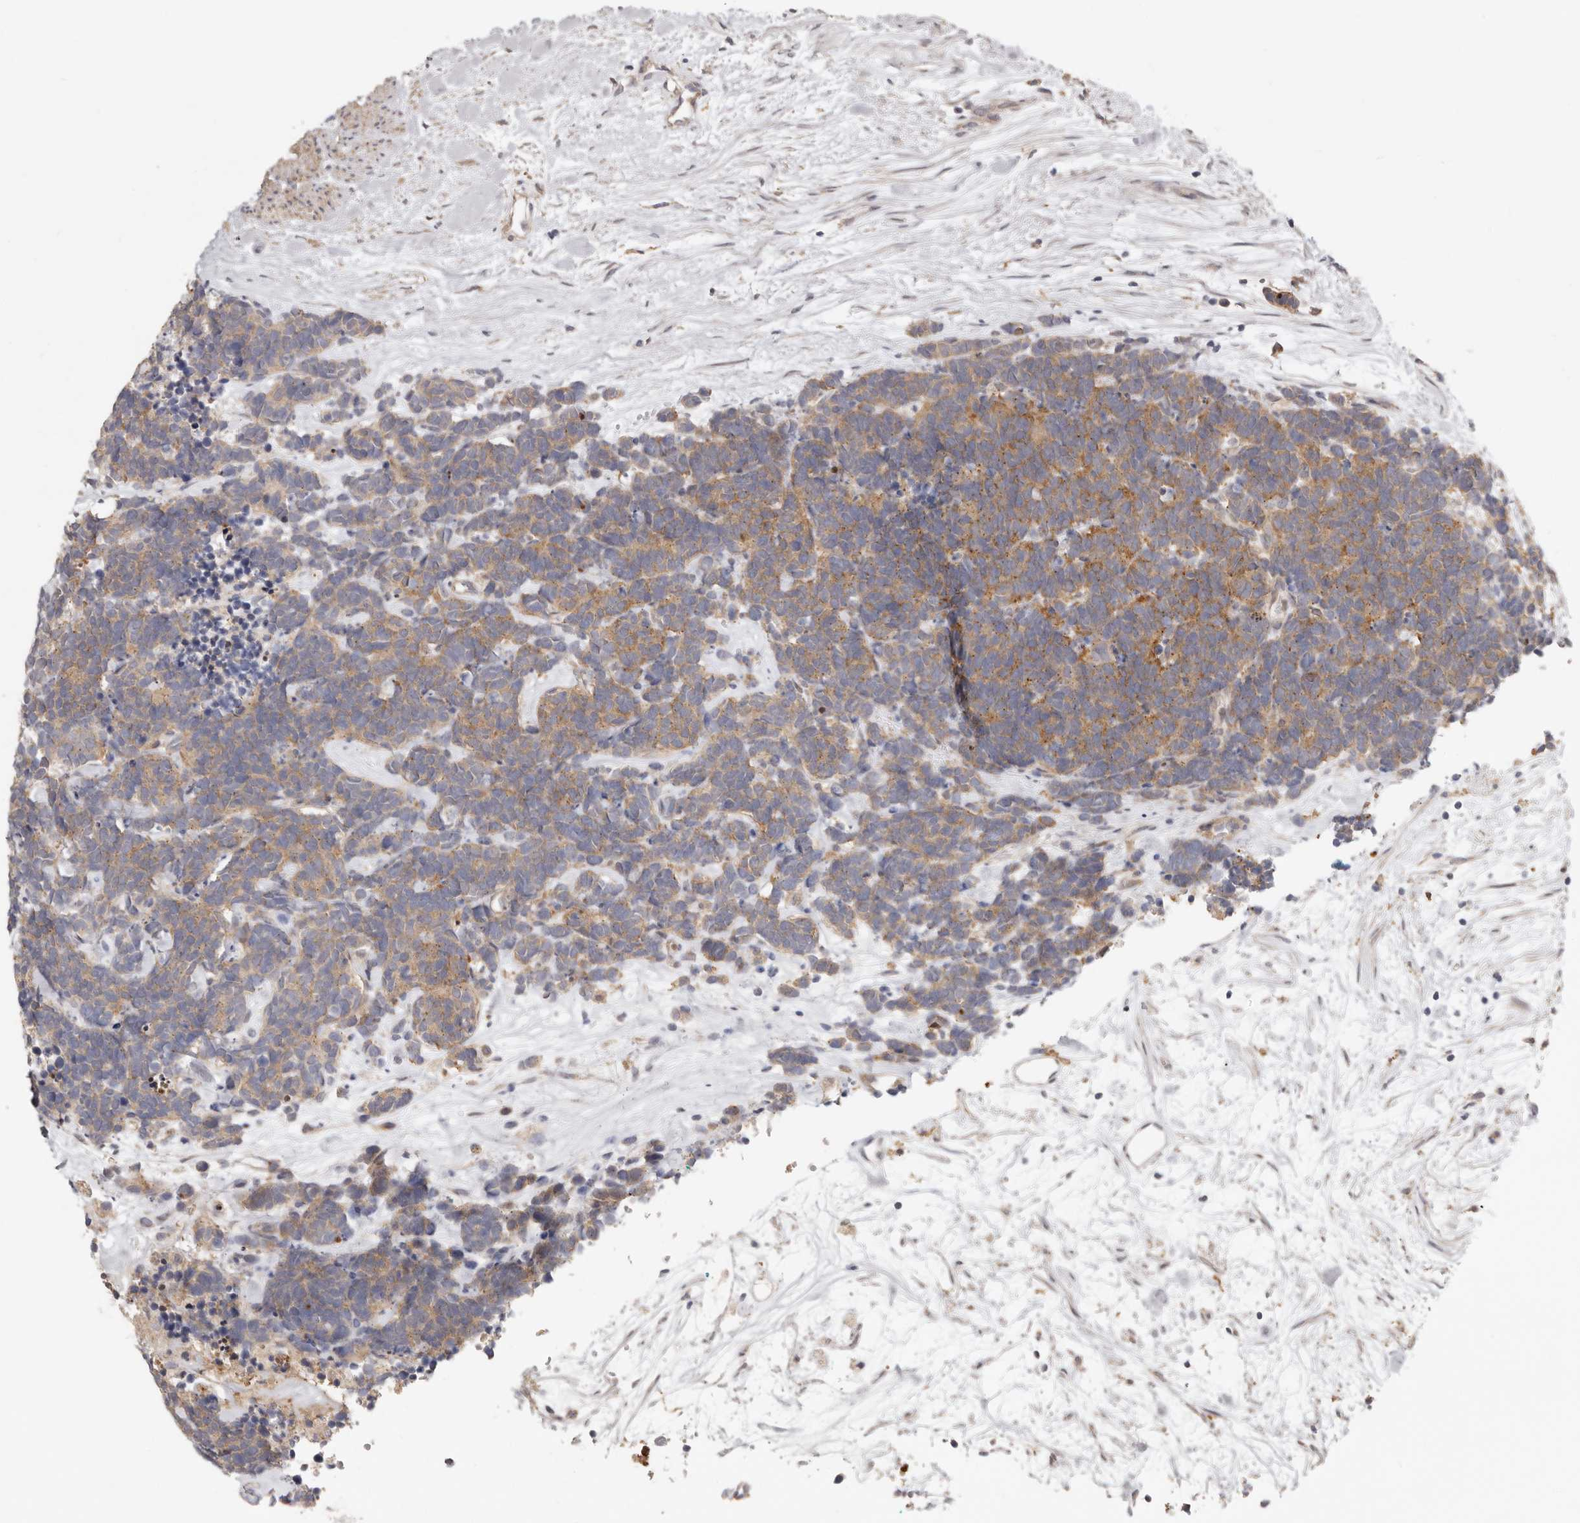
{"staining": {"intensity": "moderate", "quantity": ">75%", "location": "cytoplasmic/membranous"}, "tissue": "carcinoid", "cell_type": "Tumor cells", "image_type": "cancer", "snomed": [{"axis": "morphology", "description": "Carcinoma, NOS"}, {"axis": "morphology", "description": "Carcinoid, malignant, NOS"}, {"axis": "topography", "description": "Urinary bladder"}], "caption": "Approximately >75% of tumor cells in human carcinoid (malignant) demonstrate moderate cytoplasmic/membranous protein expression as visualized by brown immunohistochemical staining.", "gene": "MSRB2", "patient": {"sex": "male", "age": 57}}